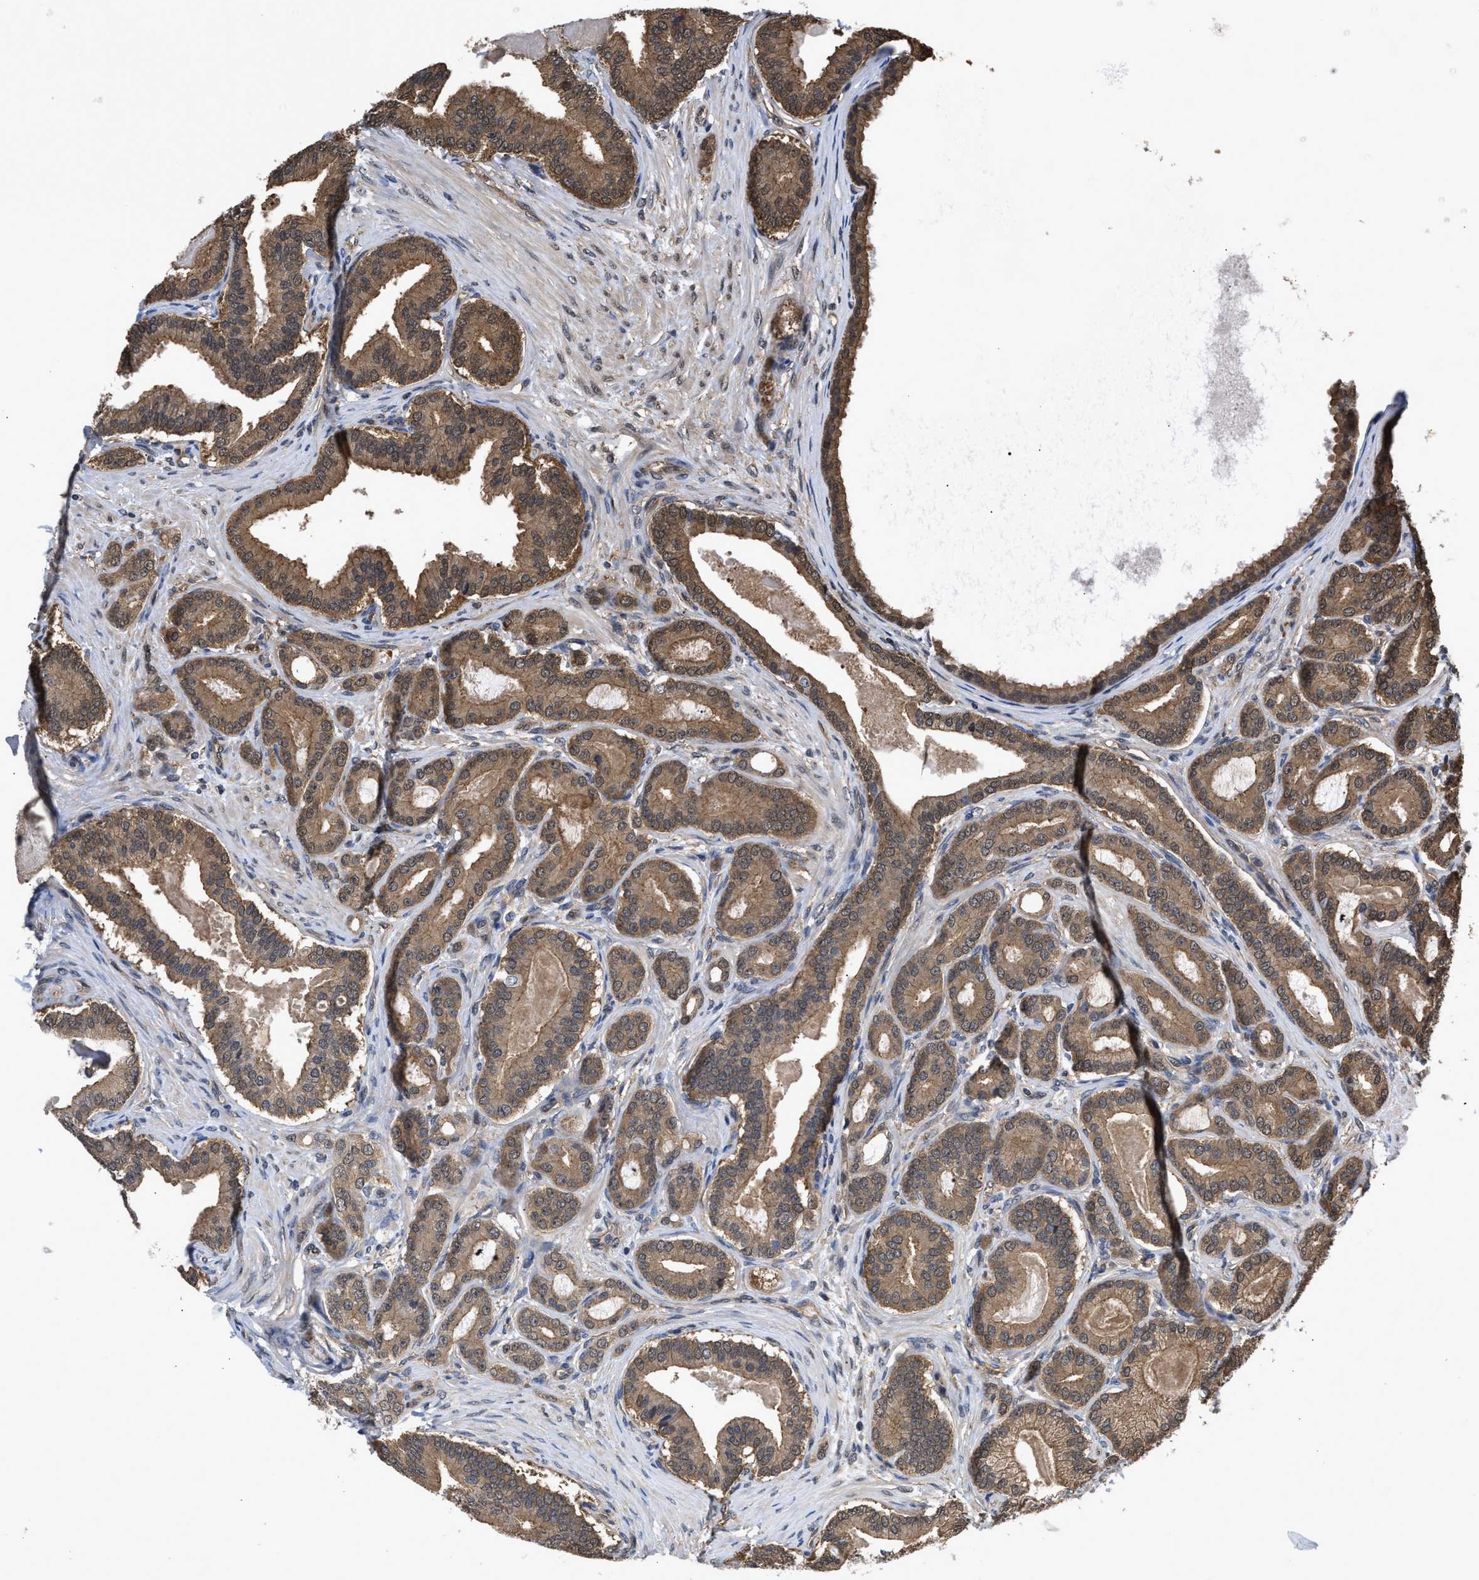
{"staining": {"intensity": "moderate", "quantity": ">75%", "location": "cytoplasmic/membranous"}, "tissue": "prostate cancer", "cell_type": "Tumor cells", "image_type": "cancer", "snomed": [{"axis": "morphology", "description": "Adenocarcinoma, High grade"}, {"axis": "topography", "description": "Prostate"}], "caption": "IHC histopathology image of prostate adenocarcinoma (high-grade) stained for a protein (brown), which exhibits medium levels of moderate cytoplasmic/membranous positivity in approximately >75% of tumor cells.", "gene": "SCAI", "patient": {"sex": "male", "age": 60}}